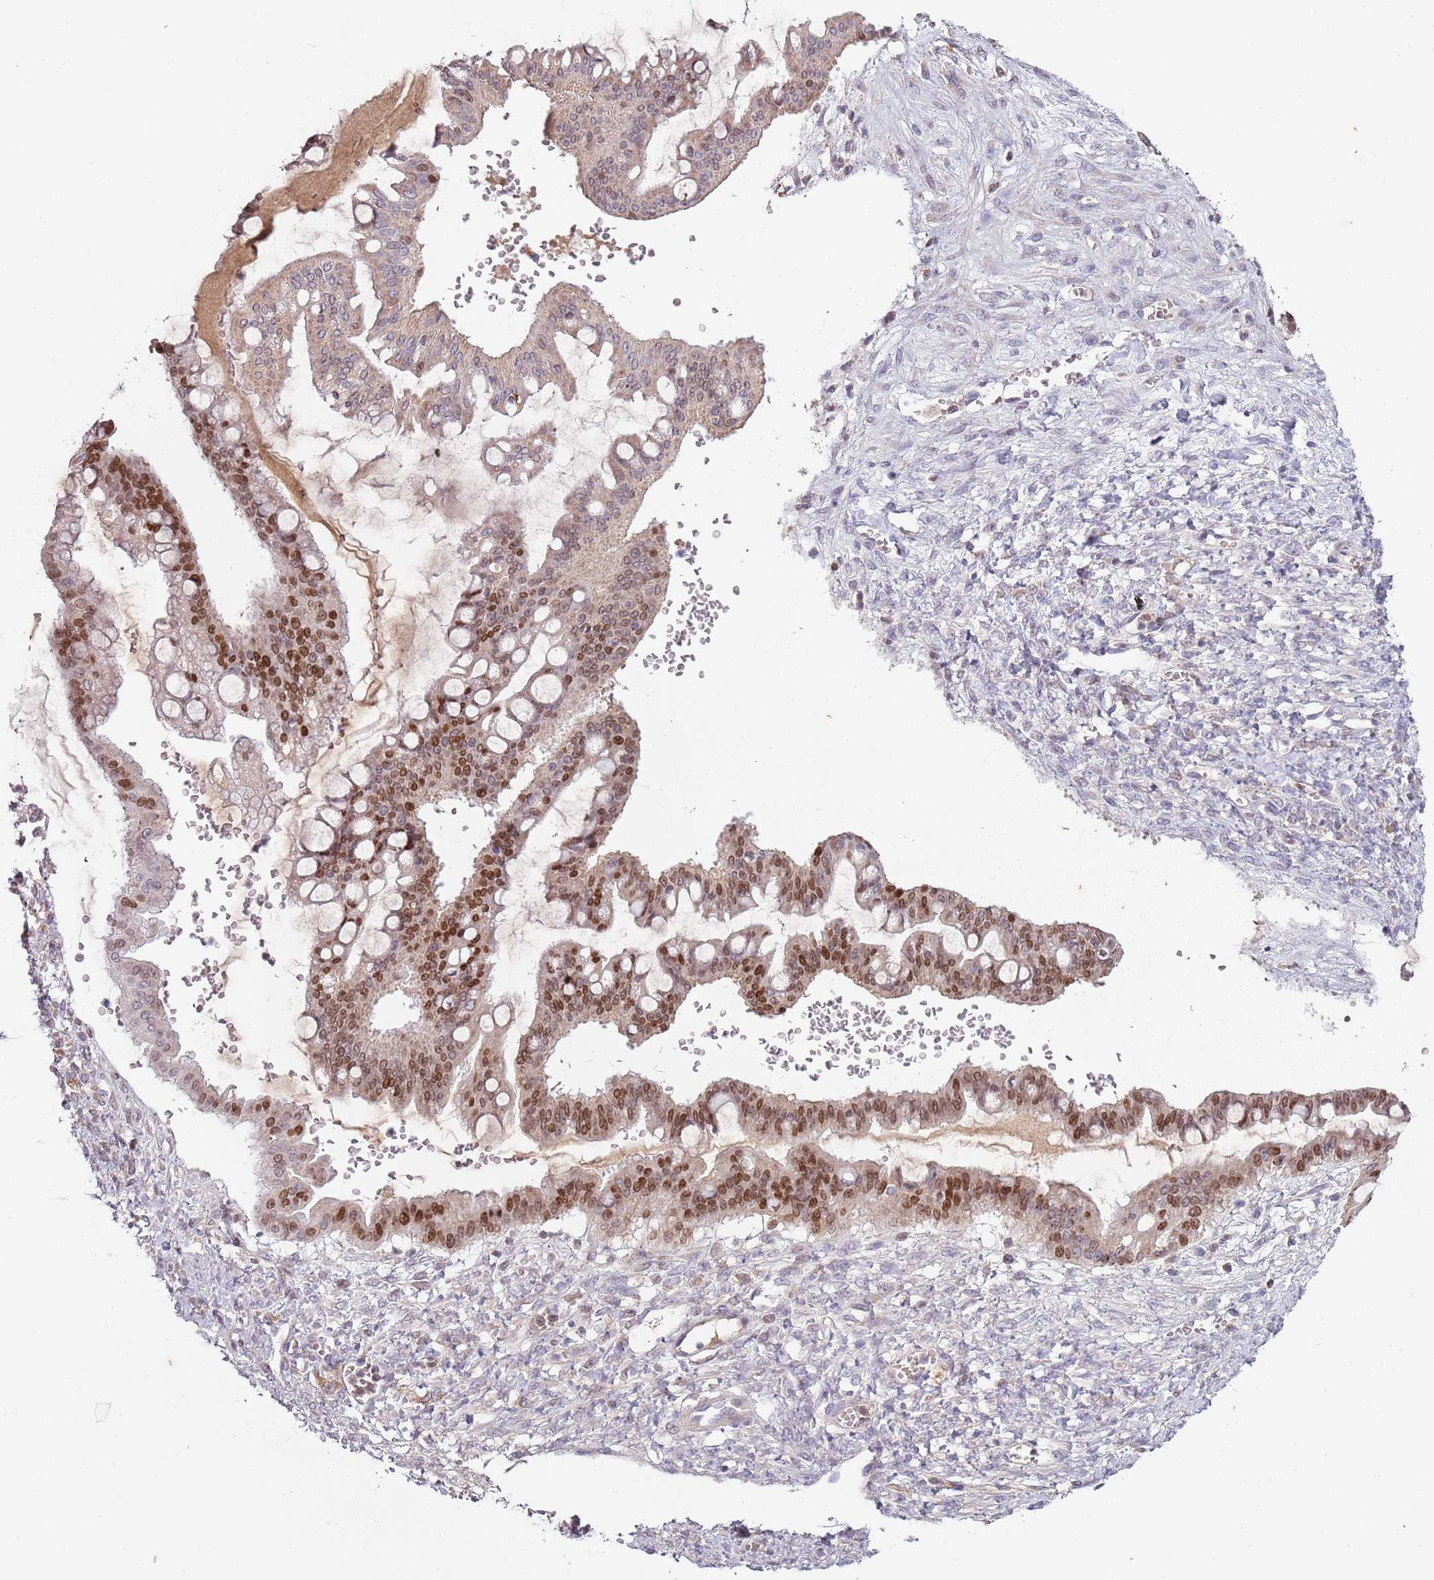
{"staining": {"intensity": "strong", "quantity": "25%-75%", "location": "nuclear"}, "tissue": "ovarian cancer", "cell_type": "Tumor cells", "image_type": "cancer", "snomed": [{"axis": "morphology", "description": "Cystadenocarcinoma, mucinous, NOS"}, {"axis": "topography", "description": "Ovary"}], "caption": "Ovarian cancer (mucinous cystadenocarcinoma) stained with IHC reveals strong nuclear expression in approximately 25%-75% of tumor cells.", "gene": "SYS1", "patient": {"sex": "female", "age": 73}}